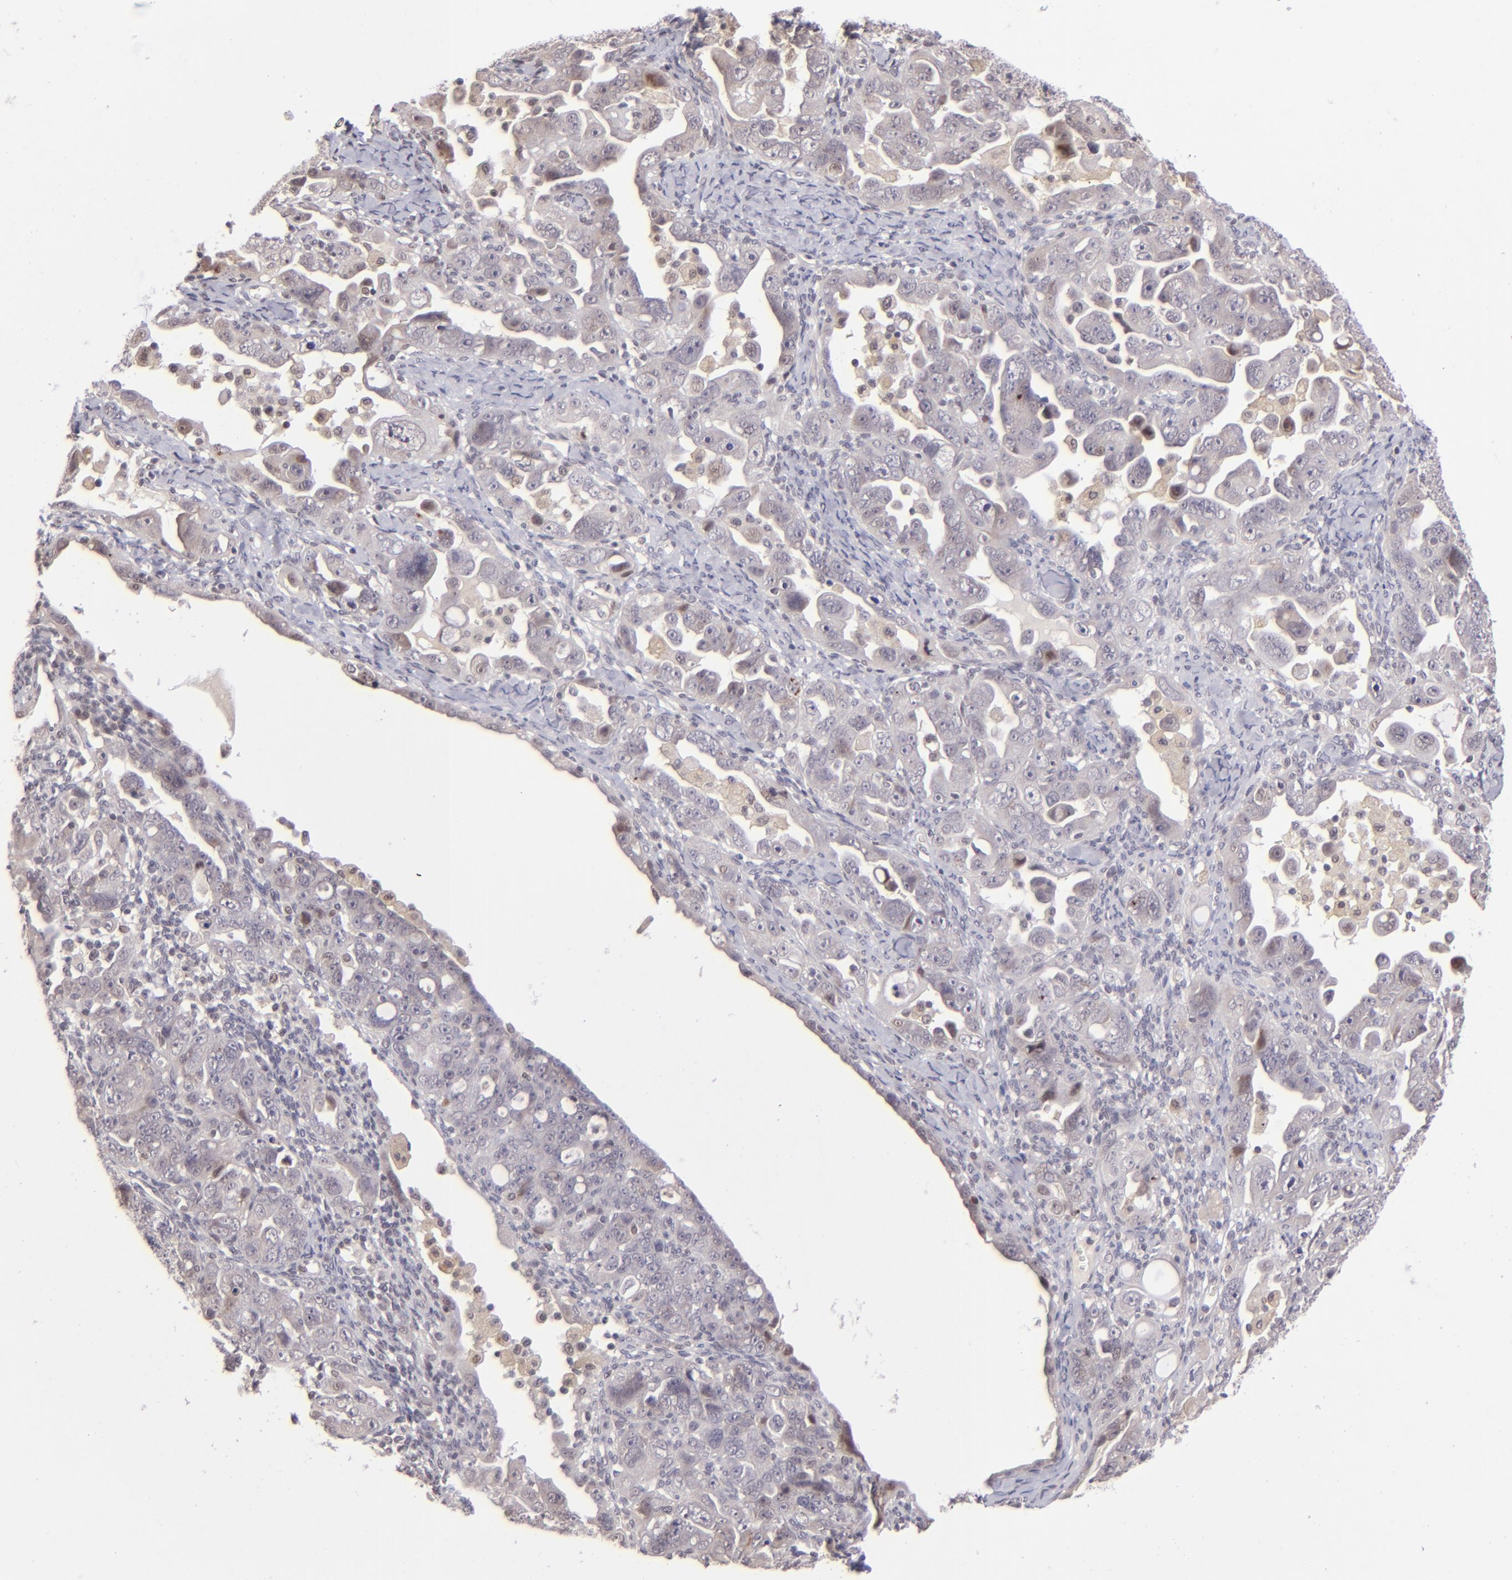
{"staining": {"intensity": "weak", "quantity": "<25%", "location": "nuclear"}, "tissue": "ovarian cancer", "cell_type": "Tumor cells", "image_type": "cancer", "snomed": [{"axis": "morphology", "description": "Cystadenocarcinoma, serous, NOS"}, {"axis": "topography", "description": "Ovary"}], "caption": "An image of human serous cystadenocarcinoma (ovarian) is negative for staining in tumor cells.", "gene": "RARB", "patient": {"sex": "female", "age": 66}}